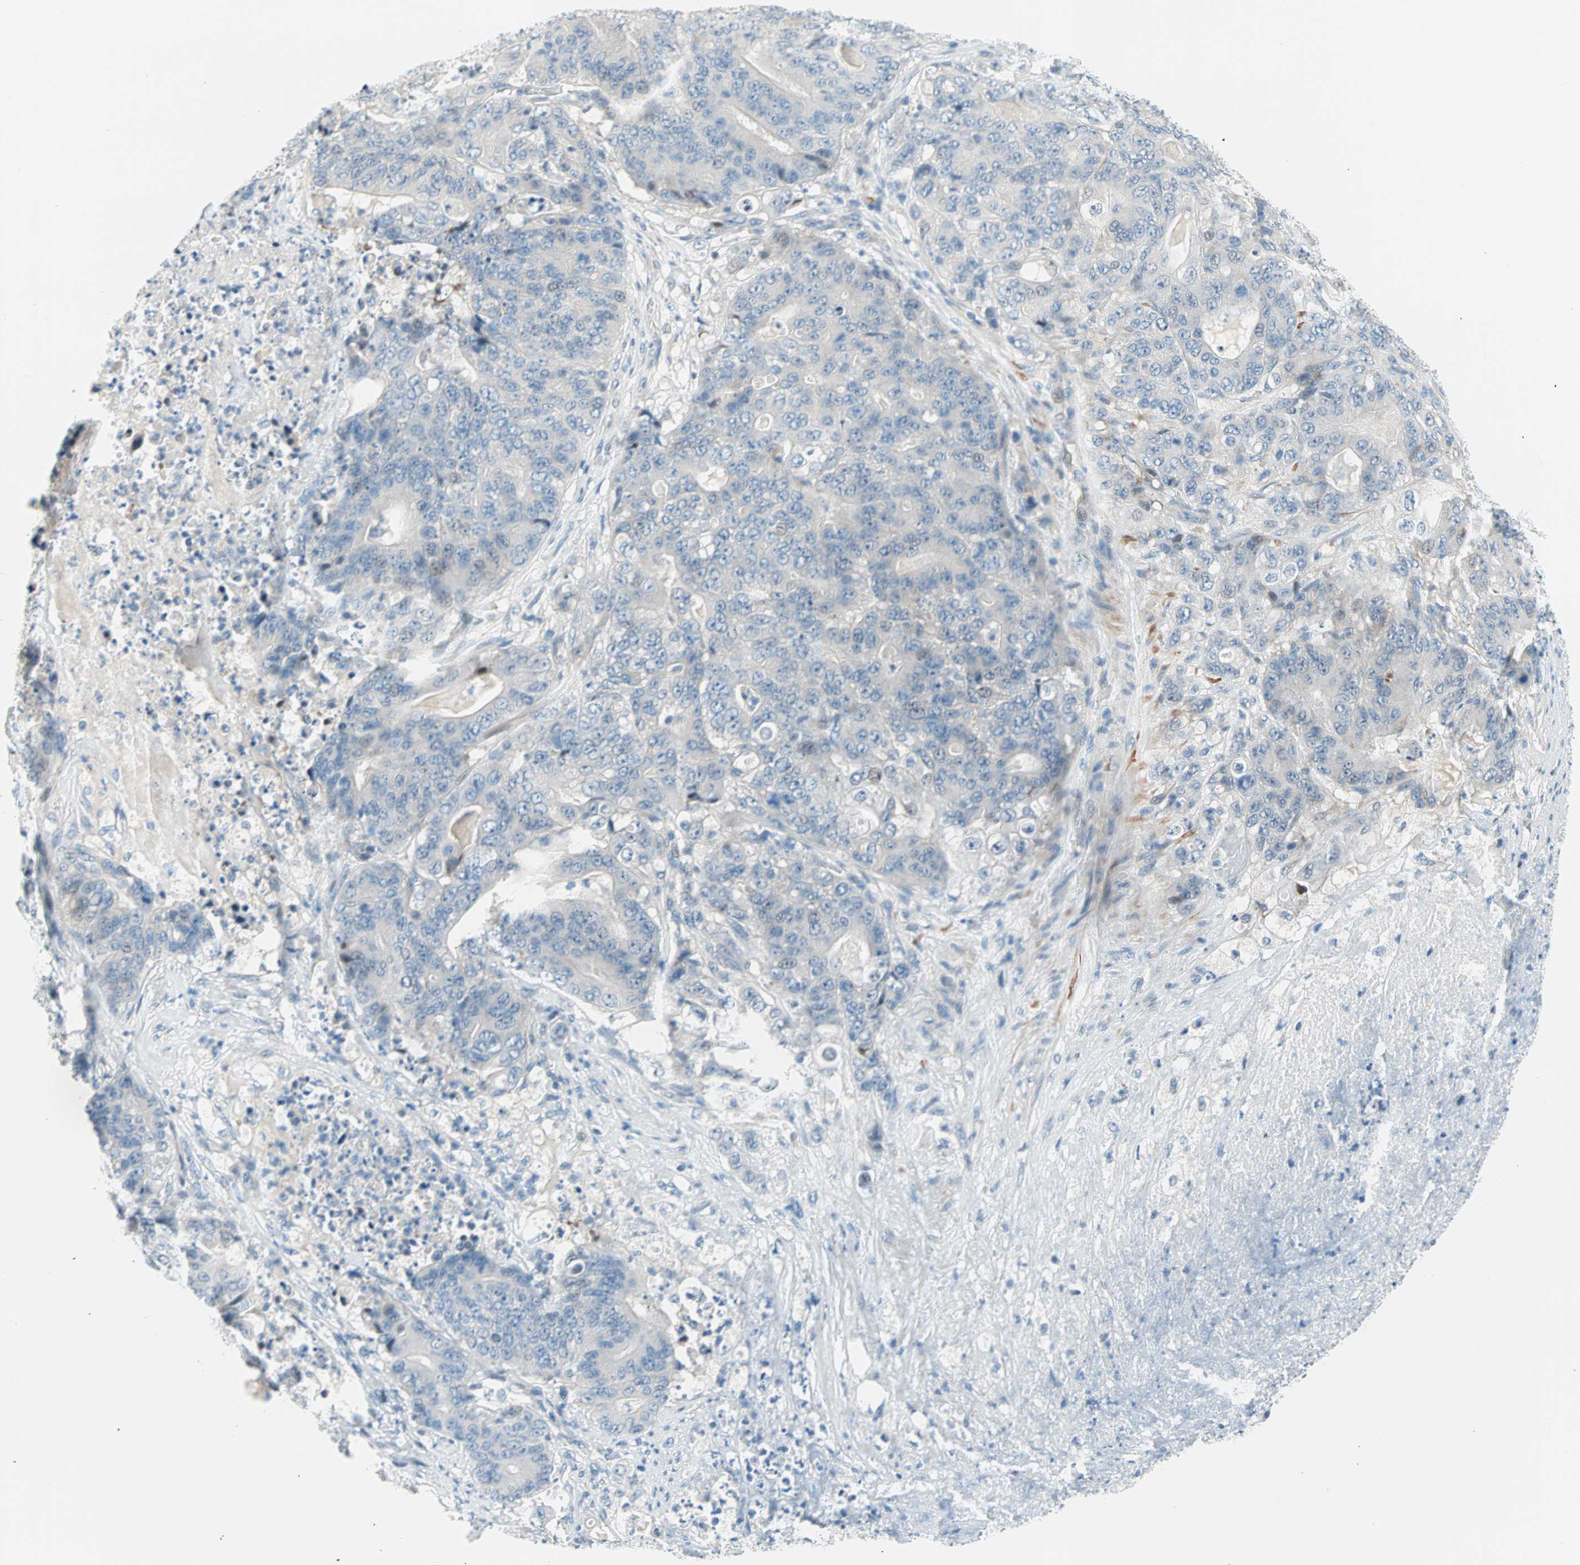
{"staining": {"intensity": "negative", "quantity": "none", "location": "none"}, "tissue": "stomach cancer", "cell_type": "Tumor cells", "image_type": "cancer", "snomed": [{"axis": "morphology", "description": "Adenocarcinoma, NOS"}, {"axis": "topography", "description": "Stomach"}], "caption": "Immunohistochemistry micrograph of neoplastic tissue: stomach cancer (adenocarcinoma) stained with DAB exhibits no significant protein staining in tumor cells. (DAB immunohistochemistry (IHC) with hematoxylin counter stain).", "gene": "TMEM163", "patient": {"sex": "female", "age": 73}}